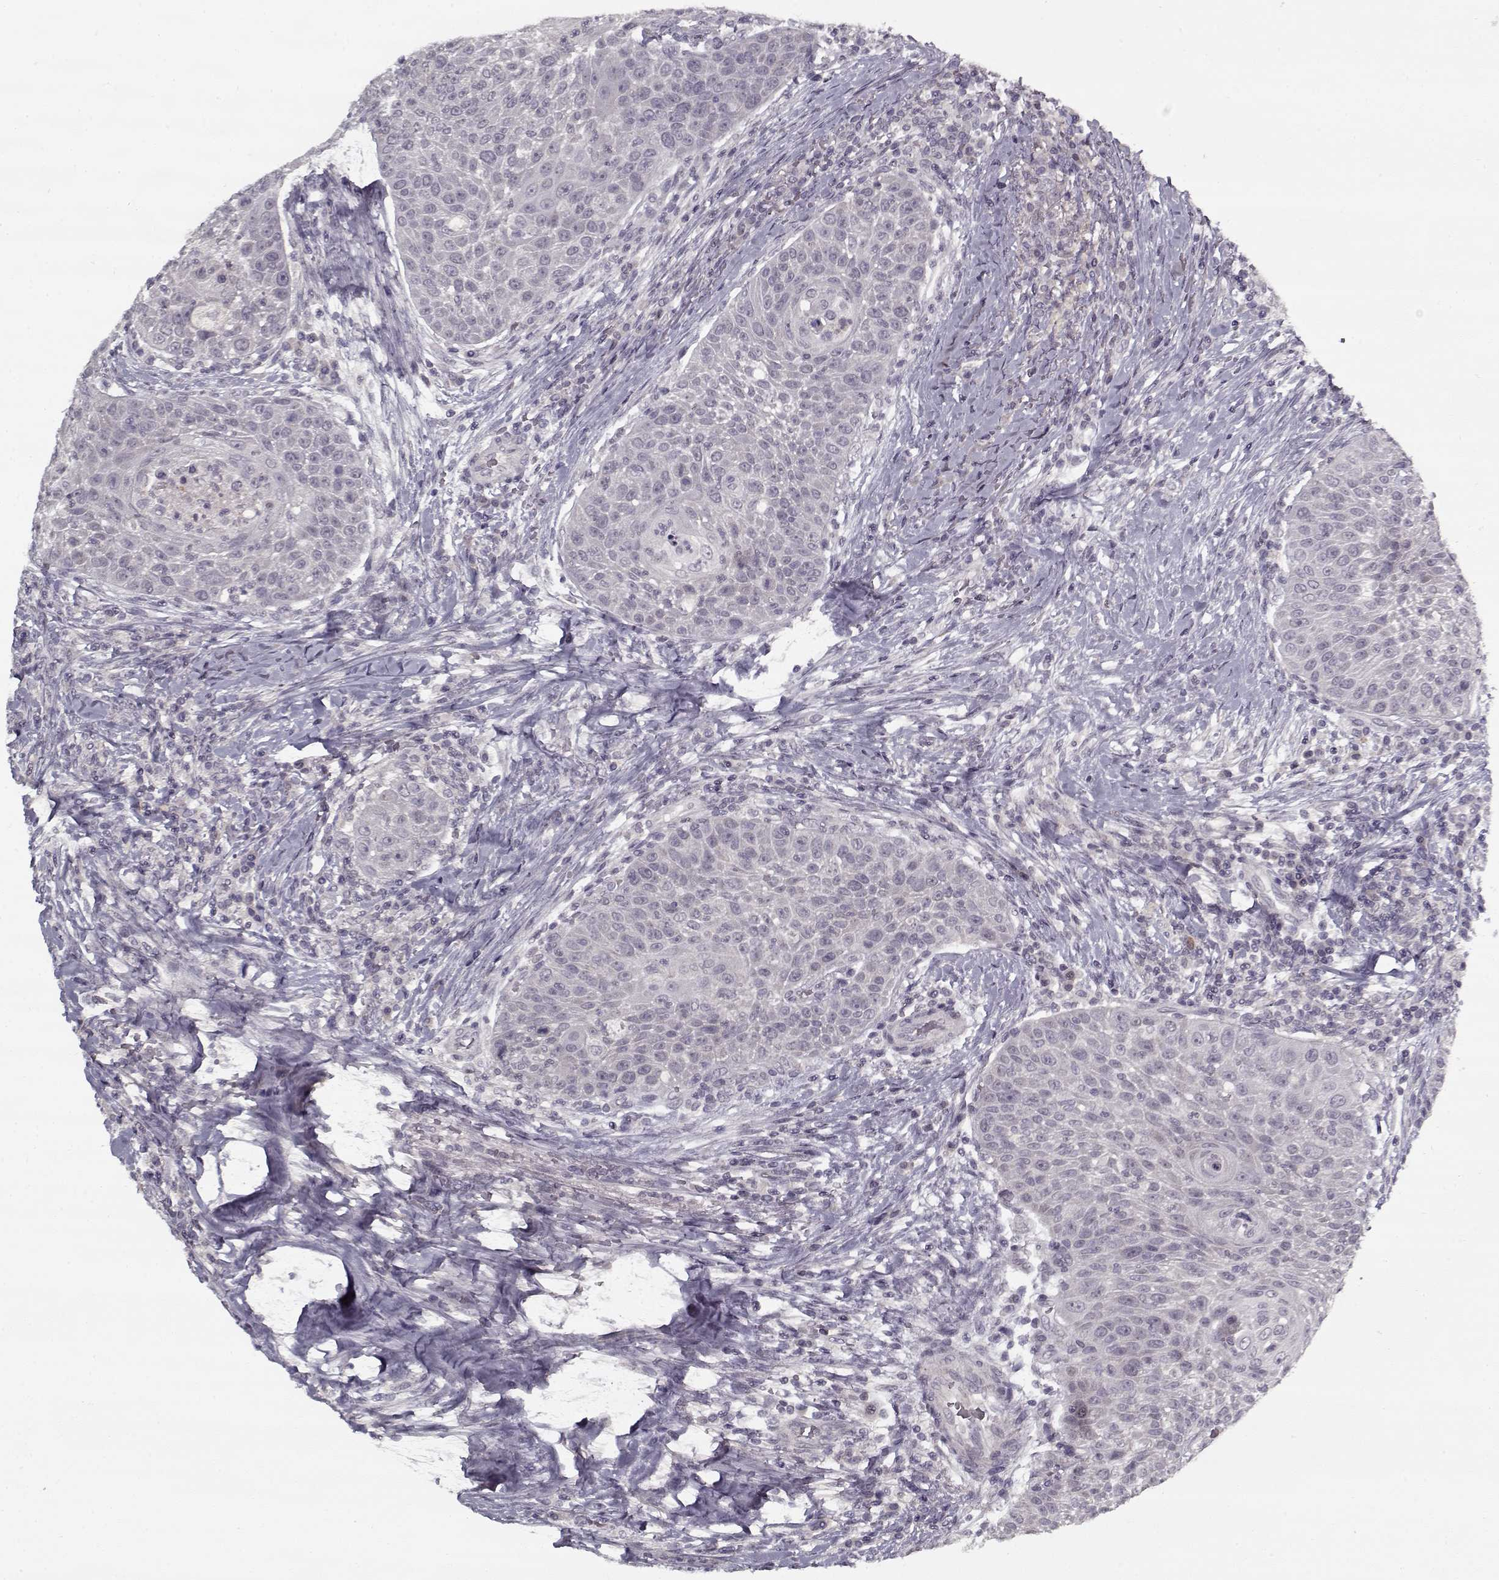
{"staining": {"intensity": "negative", "quantity": "none", "location": "none"}, "tissue": "head and neck cancer", "cell_type": "Tumor cells", "image_type": "cancer", "snomed": [{"axis": "morphology", "description": "Squamous cell carcinoma, NOS"}, {"axis": "topography", "description": "Head-Neck"}], "caption": "Tumor cells show no significant staining in head and neck cancer (squamous cell carcinoma).", "gene": "LAMA2", "patient": {"sex": "male", "age": 69}}